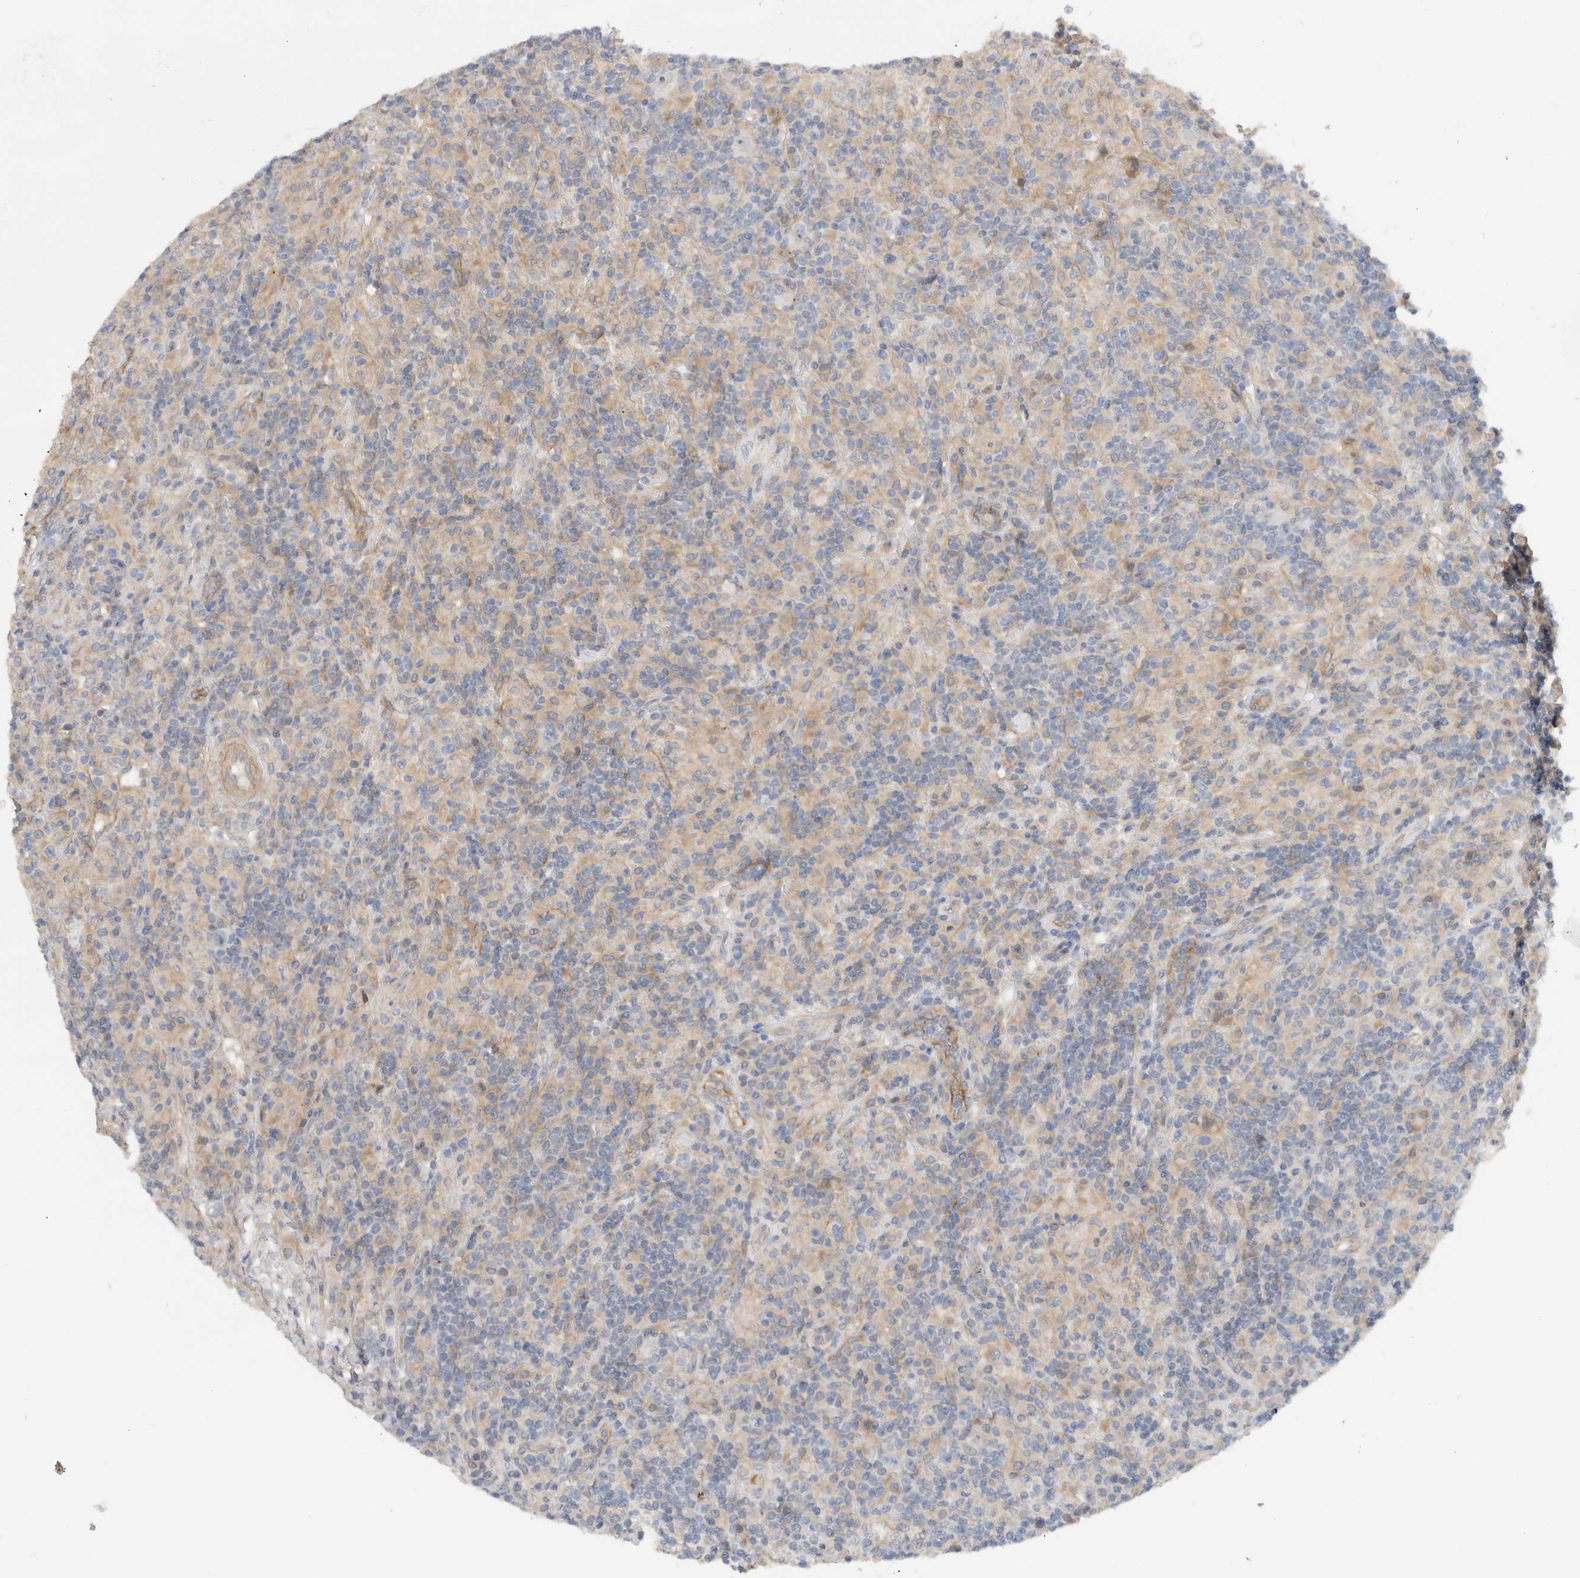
{"staining": {"intensity": "negative", "quantity": "none", "location": "none"}, "tissue": "lymphoma", "cell_type": "Tumor cells", "image_type": "cancer", "snomed": [{"axis": "morphology", "description": "Hodgkin's disease, NOS"}, {"axis": "topography", "description": "Lymph node"}], "caption": "Immunohistochemistry (IHC) of human lymphoma demonstrates no expression in tumor cells.", "gene": "SGK3", "patient": {"sex": "male", "age": 70}}